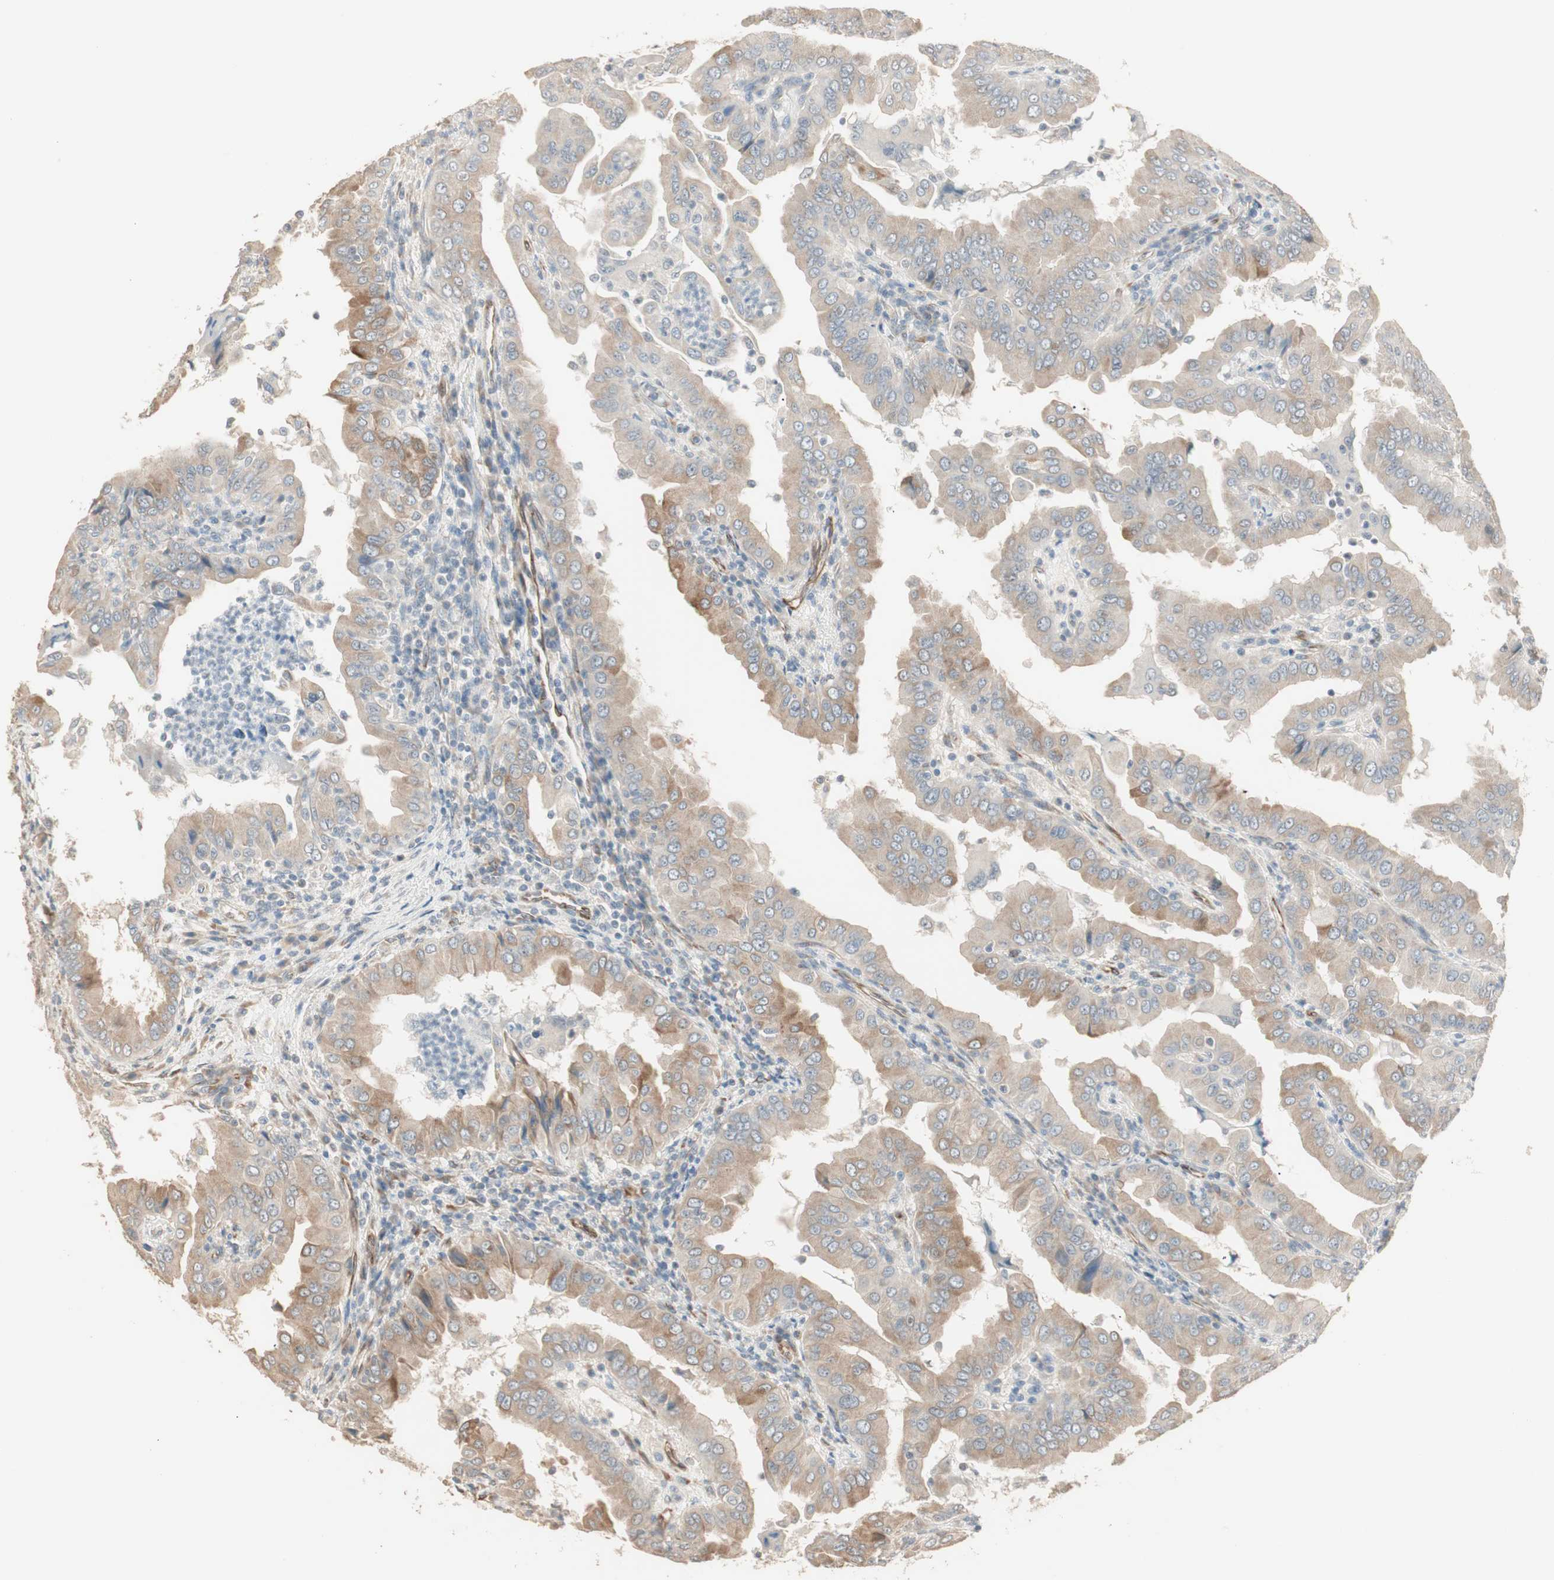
{"staining": {"intensity": "weak", "quantity": ">75%", "location": "cytoplasmic/membranous"}, "tissue": "thyroid cancer", "cell_type": "Tumor cells", "image_type": "cancer", "snomed": [{"axis": "morphology", "description": "Papillary adenocarcinoma, NOS"}, {"axis": "topography", "description": "Thyroid gland"}], "caption": "A low amount of weak cytoplasmic/membranous expression is identified in approximately >75% of tumor cells in thyroid papillary adenocarcinoma tissue.", "gene": "TASOR", "patient": {"sex": "male", "age": 33}}